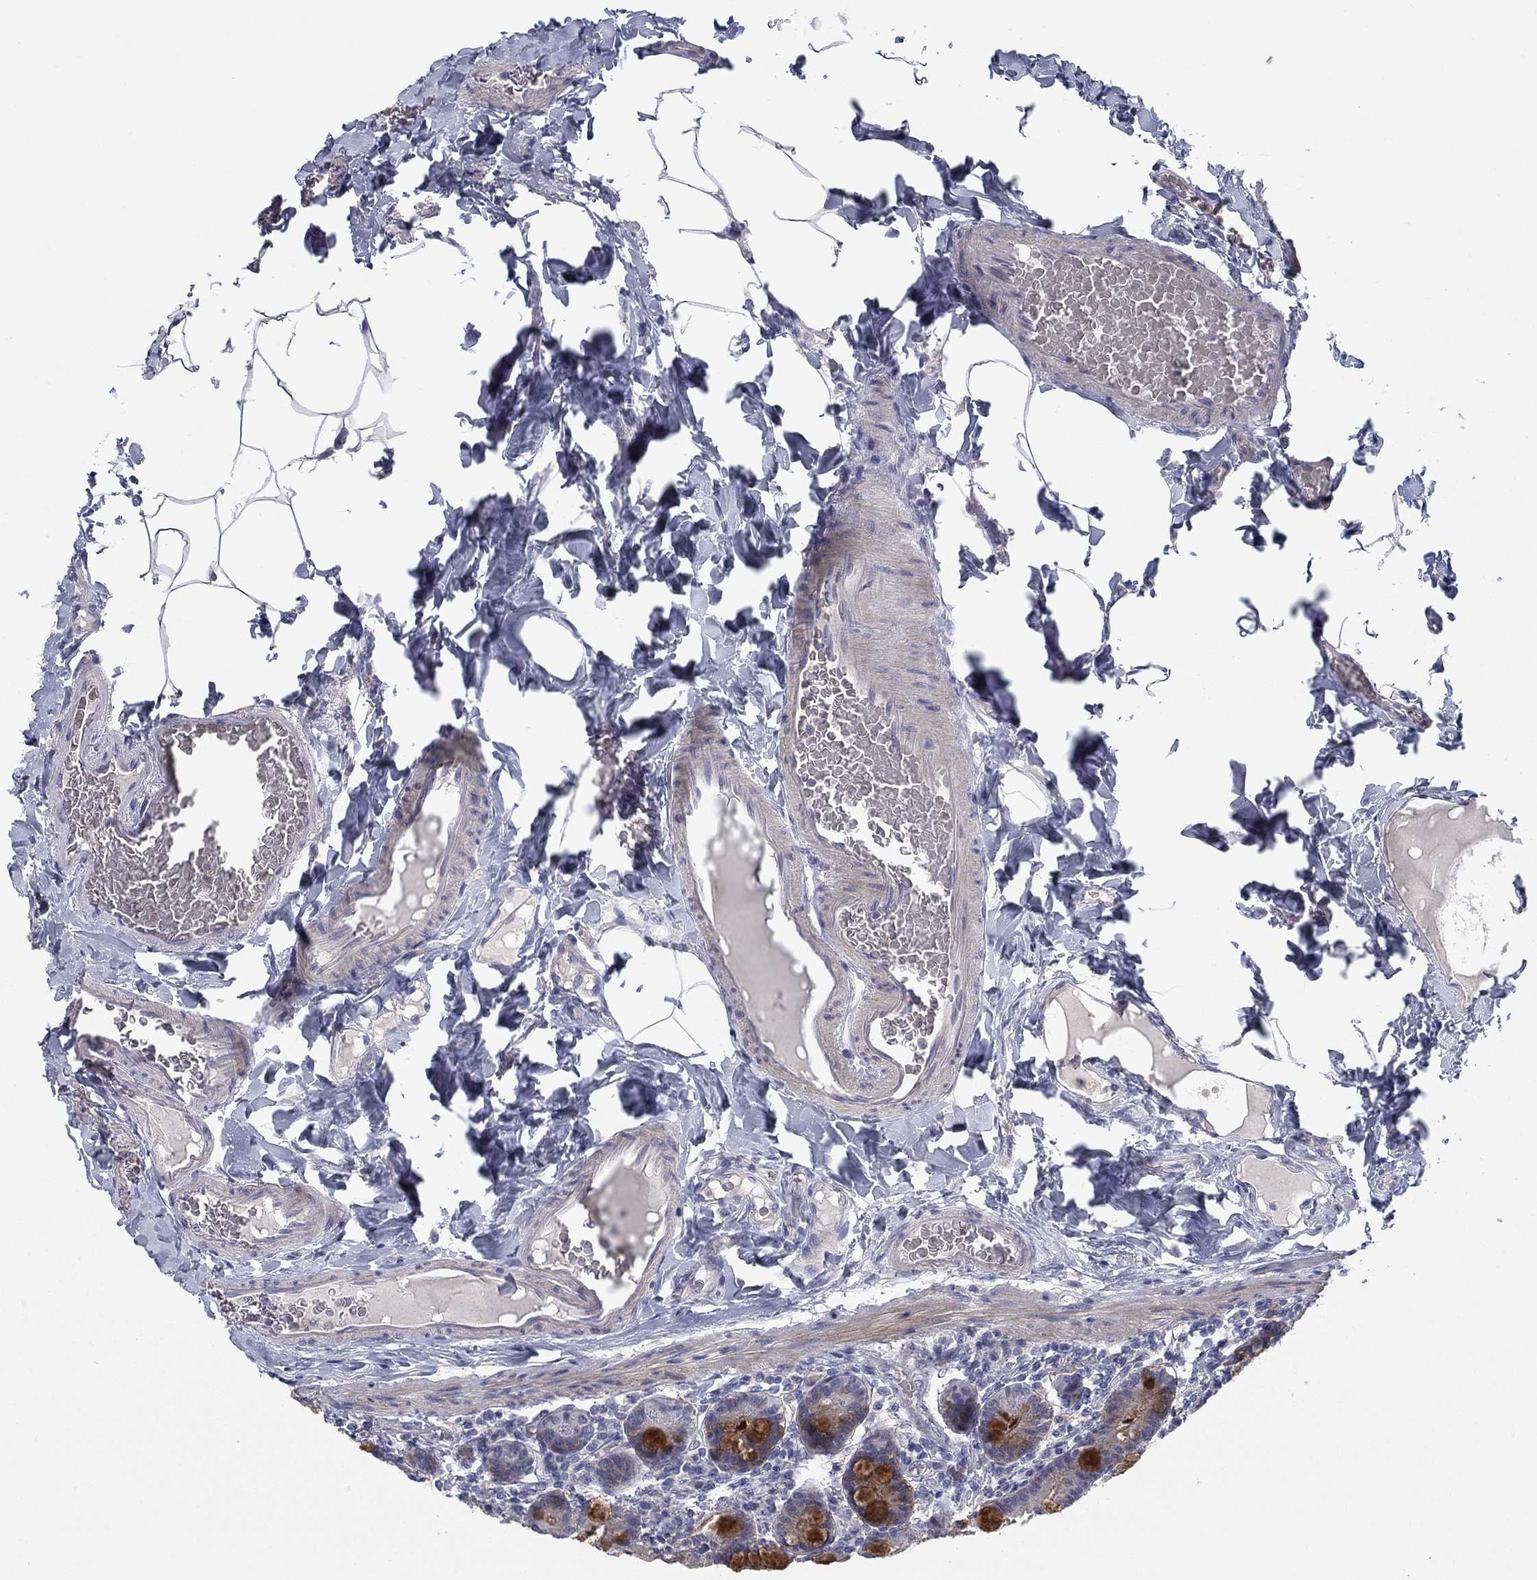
{"staining": {"intensity": "strong", "quantity": "25%-75%", "location": "cytoplasmic/membranous"}, "tissue": "small intestine", "cell_type": "Glandular cells", "image_type": "normal", "snomed": [{"axis": "morphology", "description": "Normal tissue, NOS"}, {"axis": "topography", "description": "Small intestine"}], "caption": "About 25%-75% of glandular cells in unremarkable small intestine demonstrate strong cytoplasmic/membranous protein staining as visualized by brown immunohistochemical staining.", "gene": "KIF15", "patient": {"sex": "male", "age": 66}}